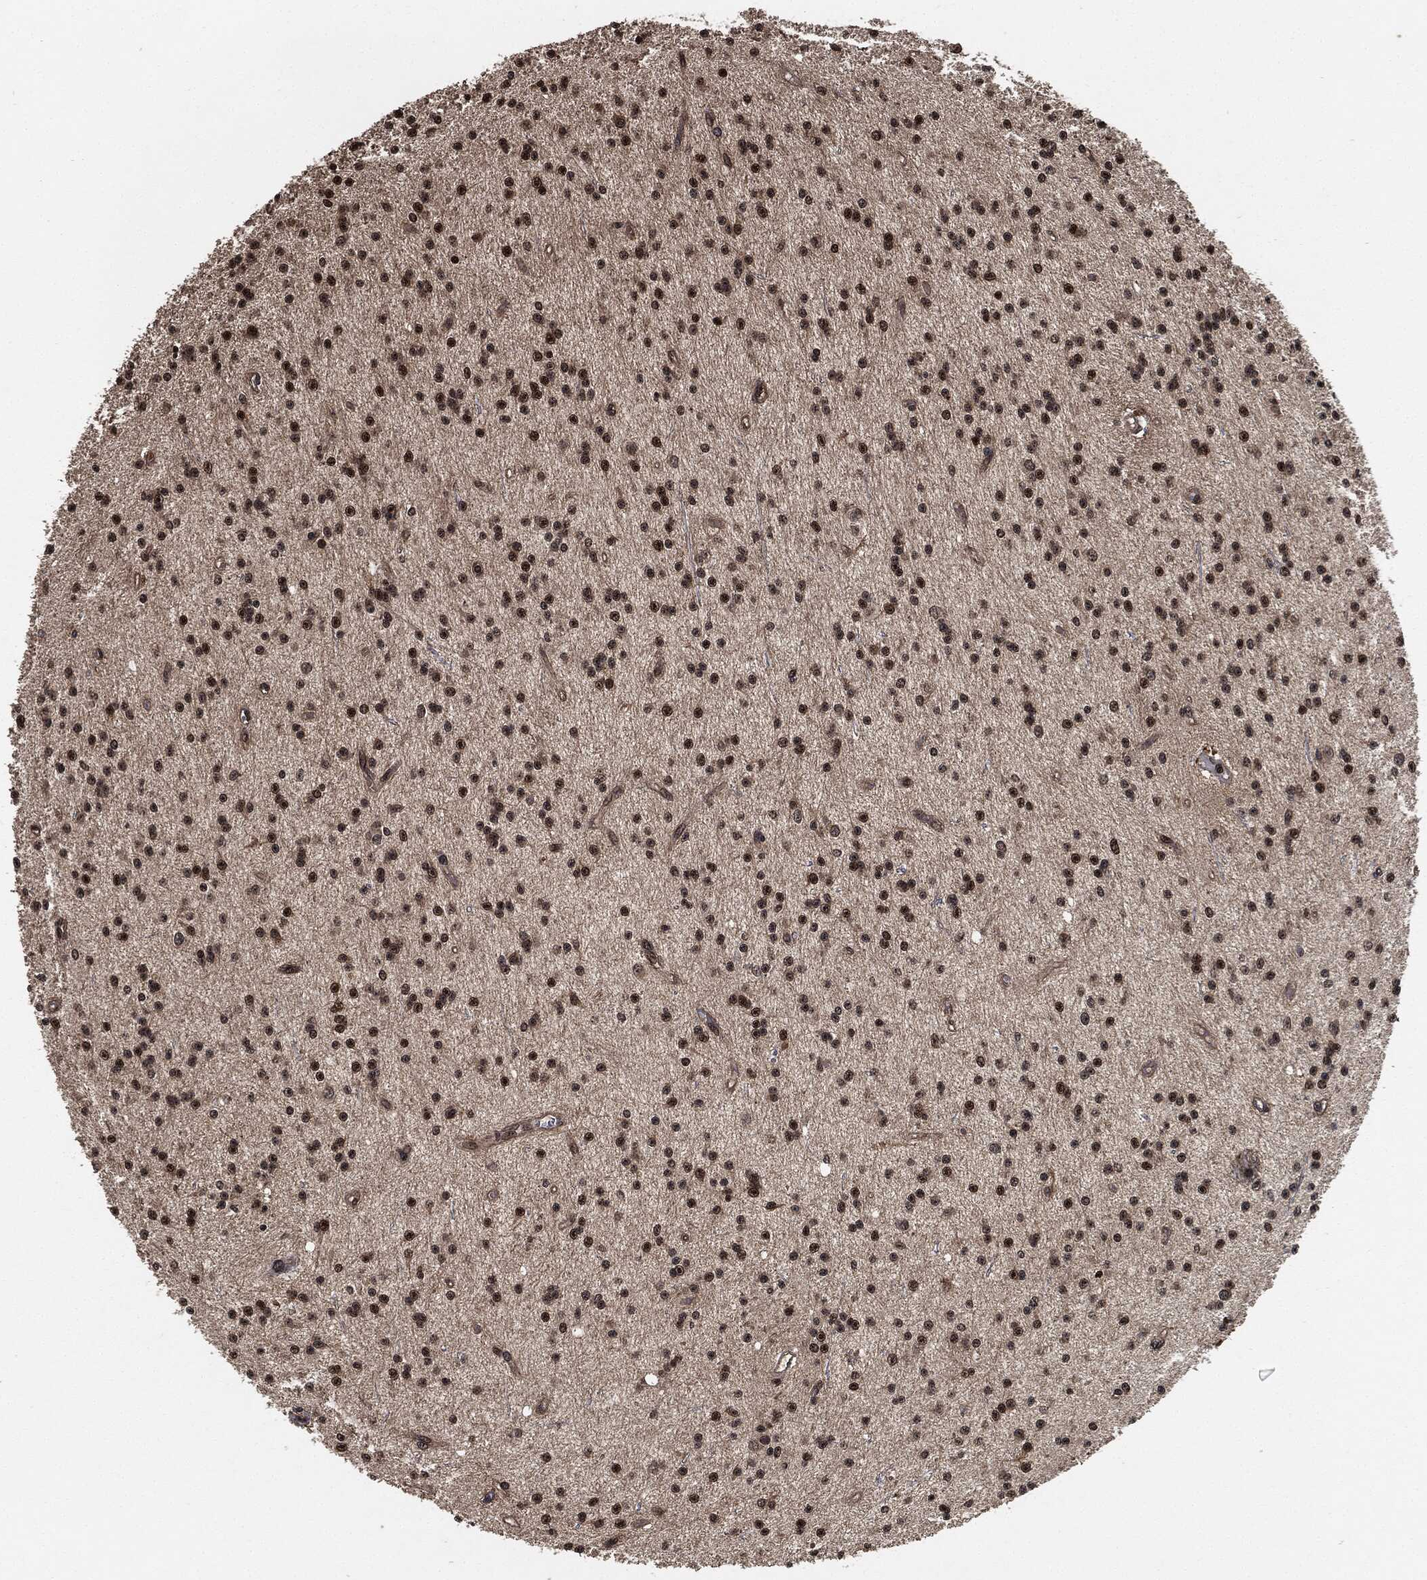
{"staining": {"intensity": "moderate", "quantity": ">75%", "location": "nuclear"}, "tissue": "glioma", "cell_type": "Tumor cells", "image_type": "cancer", "snomed": [{"axis": "morphology", "description": "Glioma, malignant, Low grade"}, {"axis": "topography", "description": "Brain"}], "caption": "This photomicrograph demonstrates glioma stained with IHC to label a protein in brown. The nuclear of tumor cells show moderate positivity for the protein. Nuclei are counter-stained blue.", "gene": "PDK1", "patient": {"sex": "male", "age": 27}}